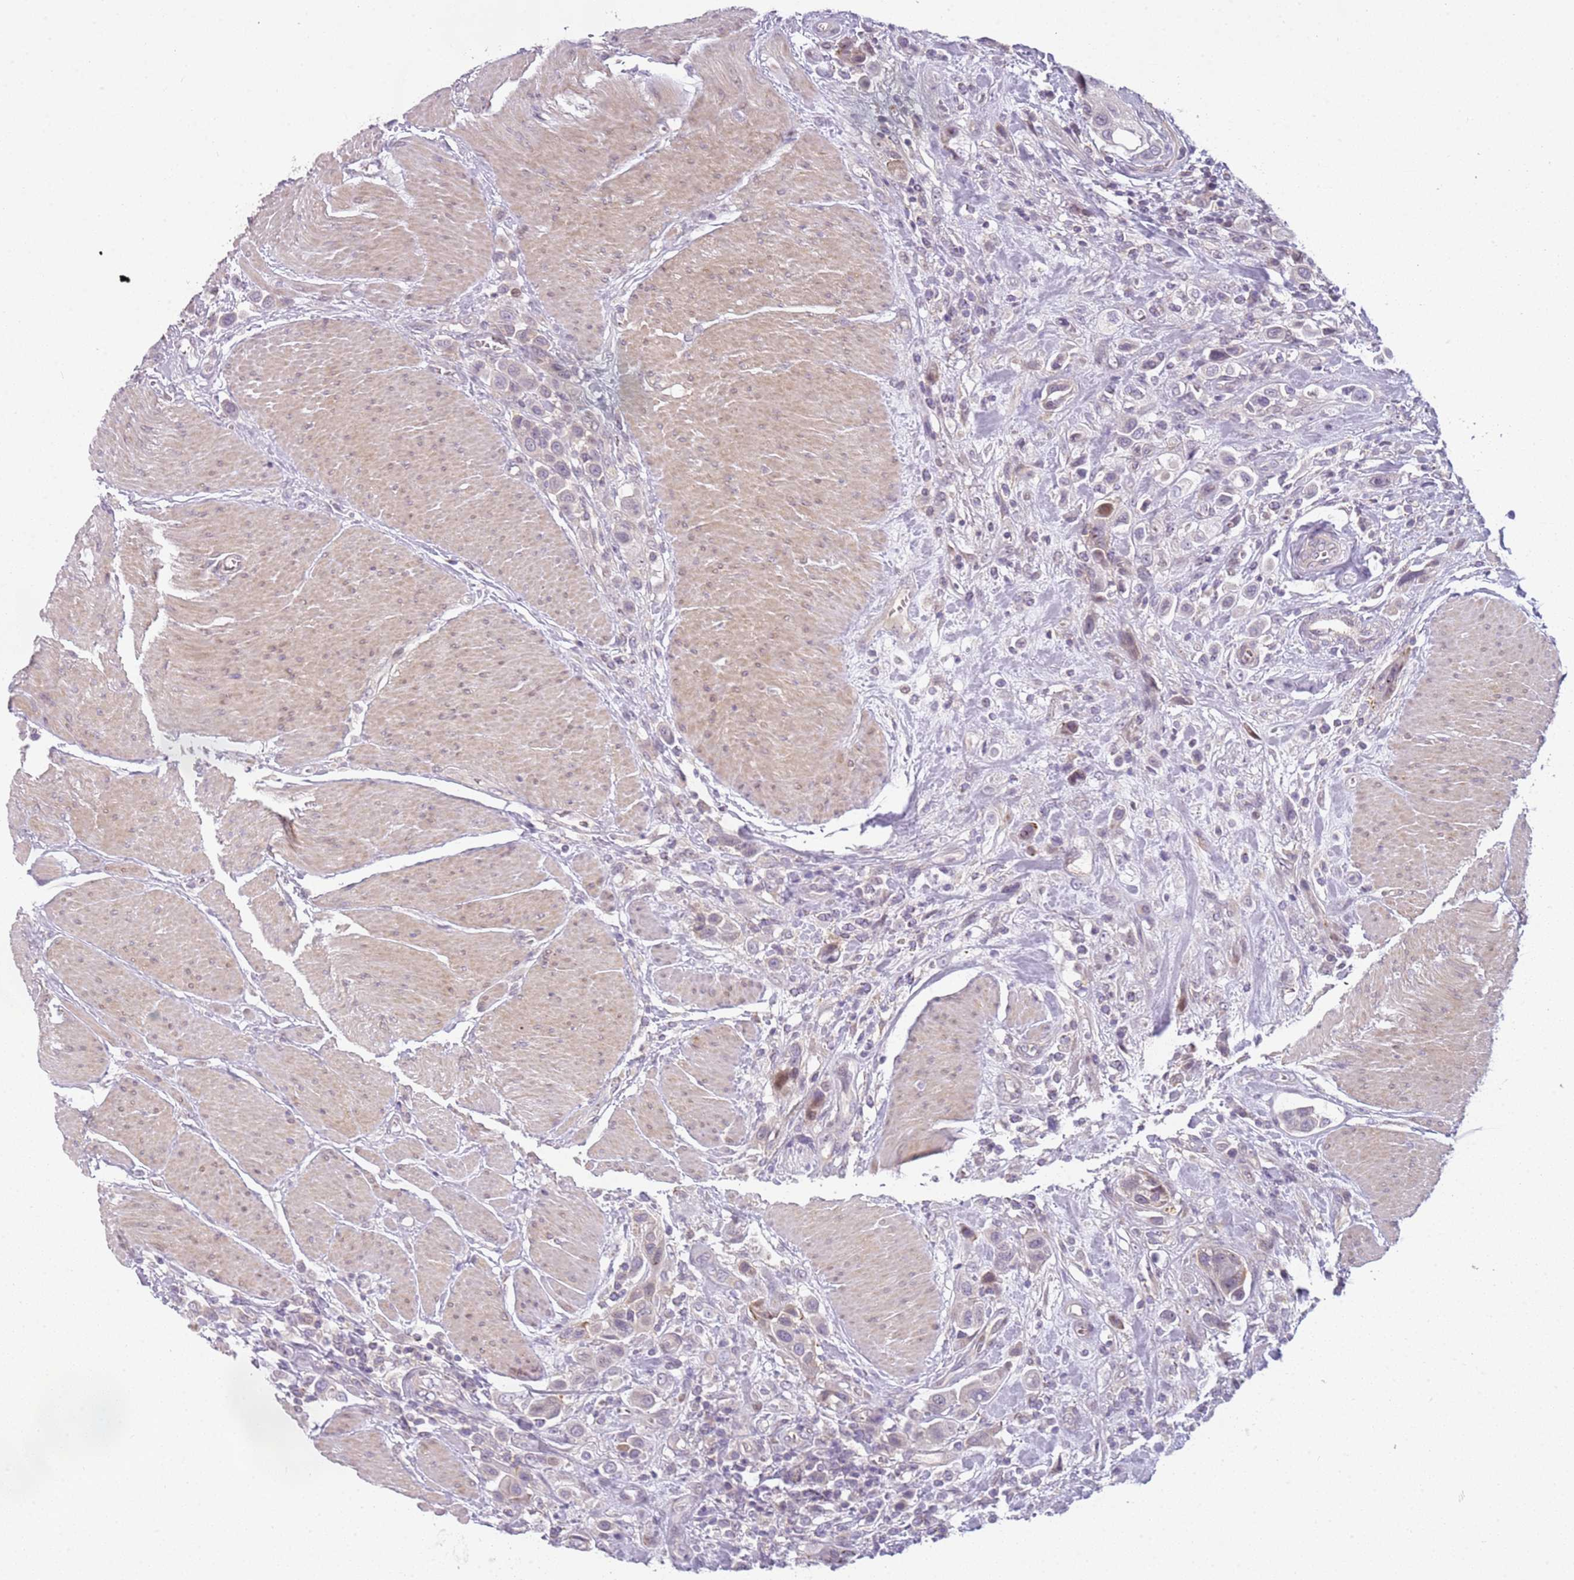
{"staining": {"intensity": "negative", "quantity": "none", "location": "none"}, "tissue": "urothelial cancer", "cell_type": "Tumor cells", "image_type": "cancer", "snomed": [{"axis": "morphology", "description": "Urothelial carcinoma, High grade"}, {"axis": "topography", "description": "Urinary bladder"}], "caption": "Immunohistochemistry (IHC) histopathology image of human urothelial cancer stained for a protein (brown), which exhibits no expression in tumor cells. (DAB immunohistochemistry with hematoxylin counter stain).", "gene": "DEFB116", "patient": {"sex": "male", "age": 50}}